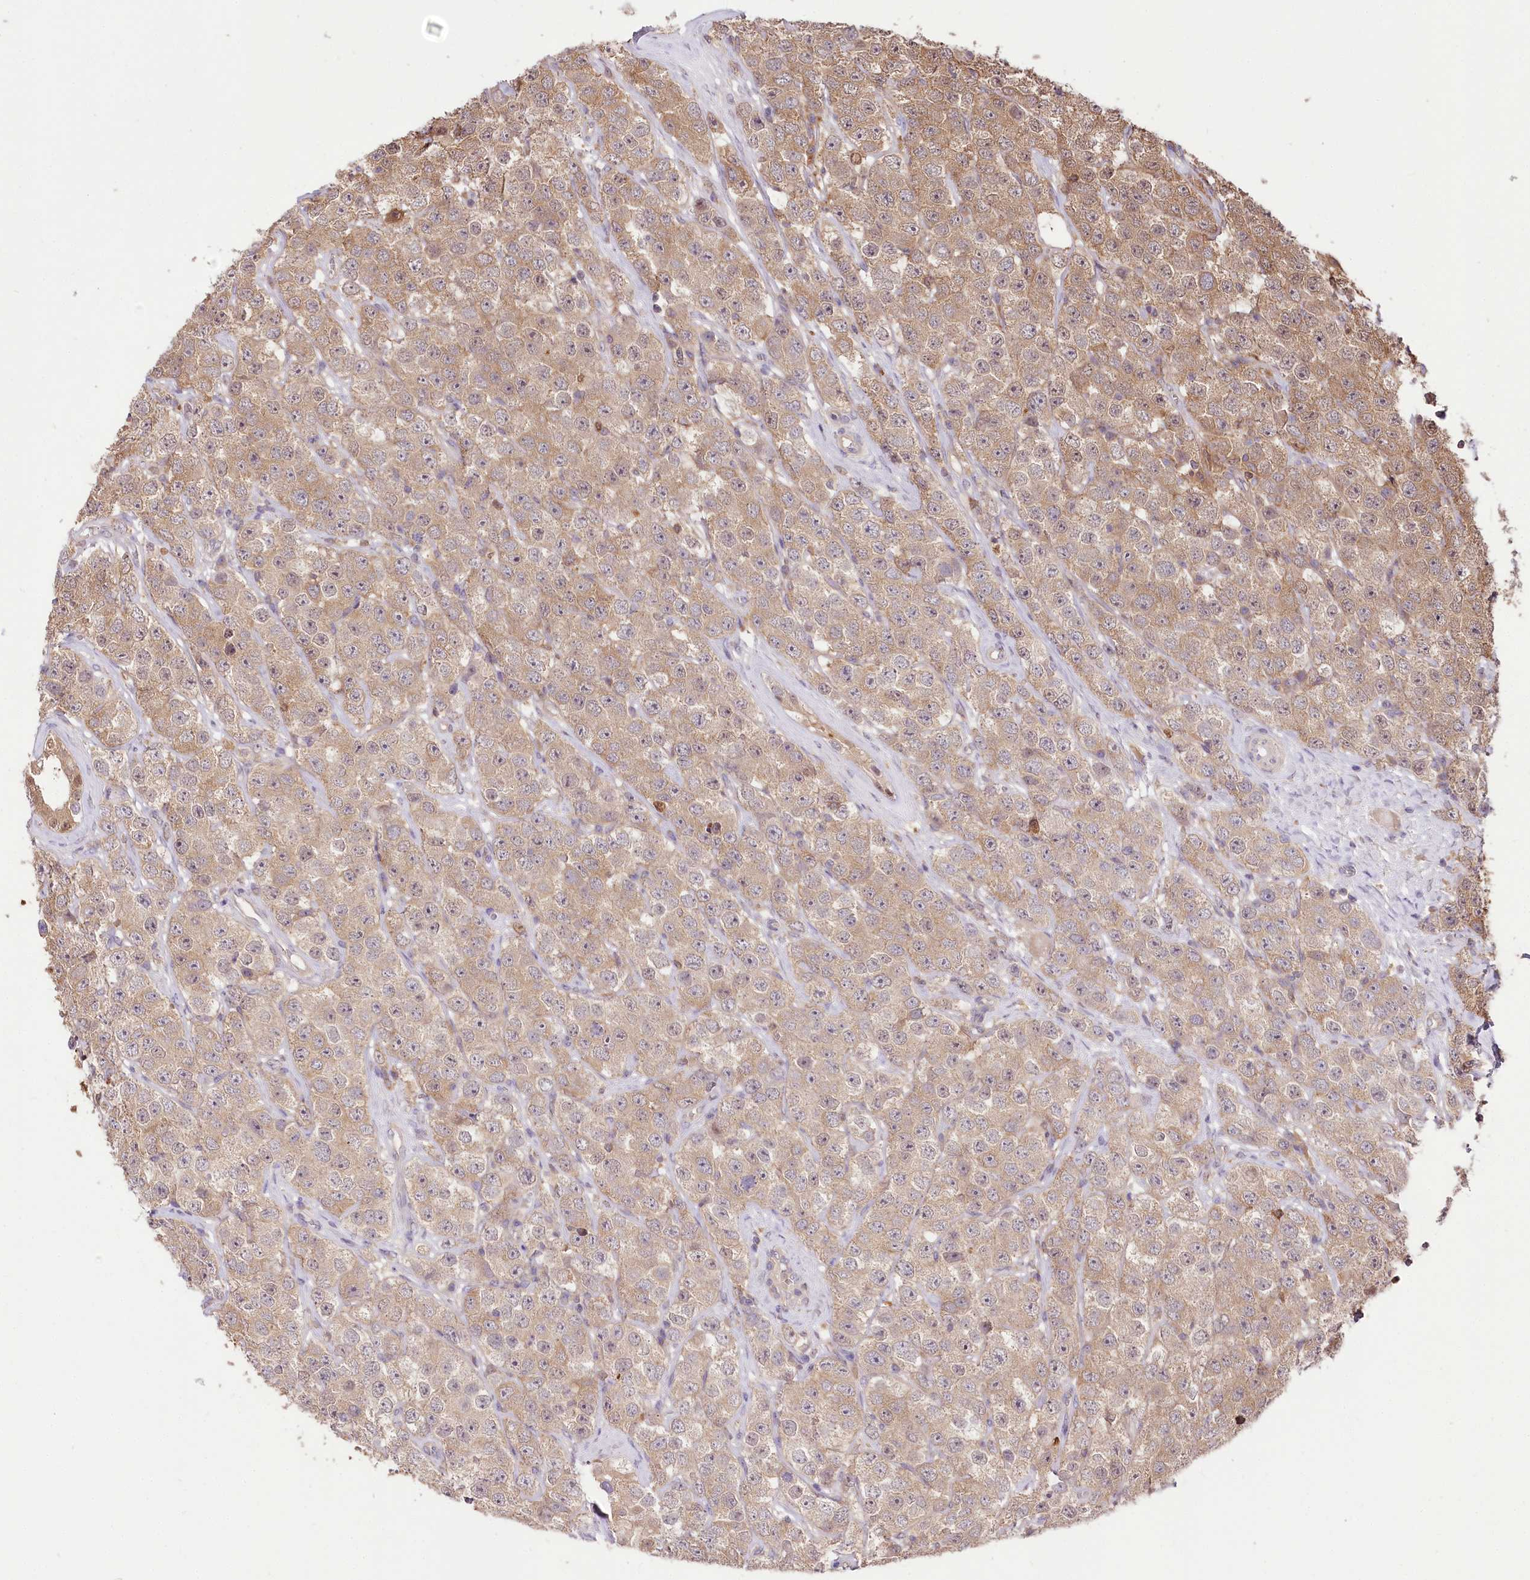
{"staining": {"intensity": "moderate", "quantity": ">75%", "location": "cytoplasmic/membranous"}, "tissue": "testis cancer", "cell_type": "Tumor cells", "image_type": "cancer", "snomed": [{"axis": "morphology", "description": "Seminoma, NOS"}, {"axis": "topography", "description": "Testis"}], "caption": "An immunohistochemistry image of neoplastic tissue is shown. Protein staining in brown highlights moderate cytoplasmic/membranous positivity in testis cancer (seminoma) within tumor cells.", "gene": "UGP2", "patient": {"sex": "male", "age": 28}}